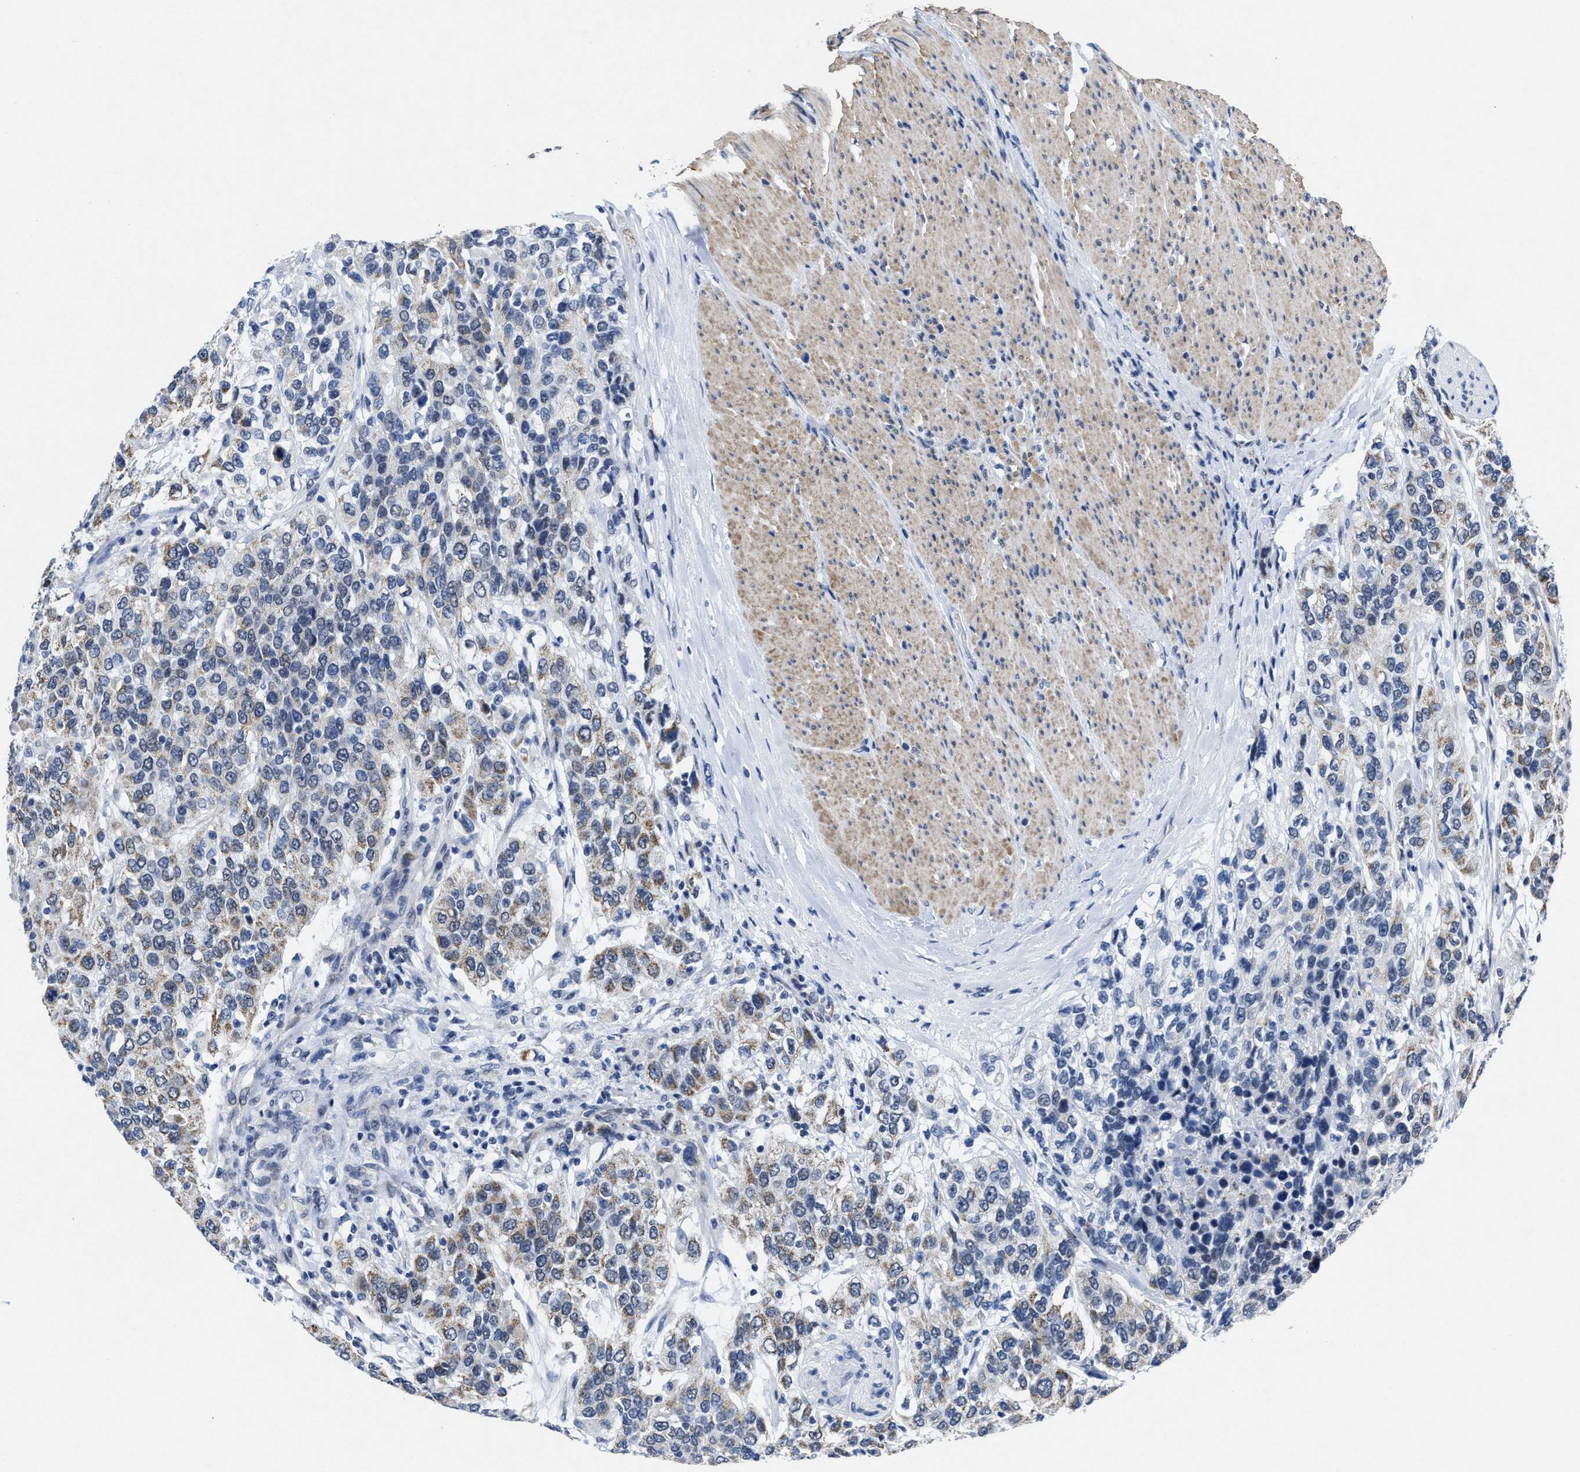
{"staining": {"intensity": "moderate", "quantity": "25%-75%", "location": "cytoplasmic/membranous"}, "tissue": "urothelial cancer", "cell_type": "Tumor cells", "image_type": "cancer", "snomed": [{"axis": "morphology", "description": "Urothelial carcinoma, High grade"}, {"axis": "topography", "description": "Urinary bladder"}], "caption": "An image showing moderate cytoplasmic/membranous positivity in about 25%-75% of tumor cells in high-grade urothelial carcinoma, as visualized by brown immunohistochemical staining.", "gene": "ID3", "patient": {"sex": "female", "age": 80}}